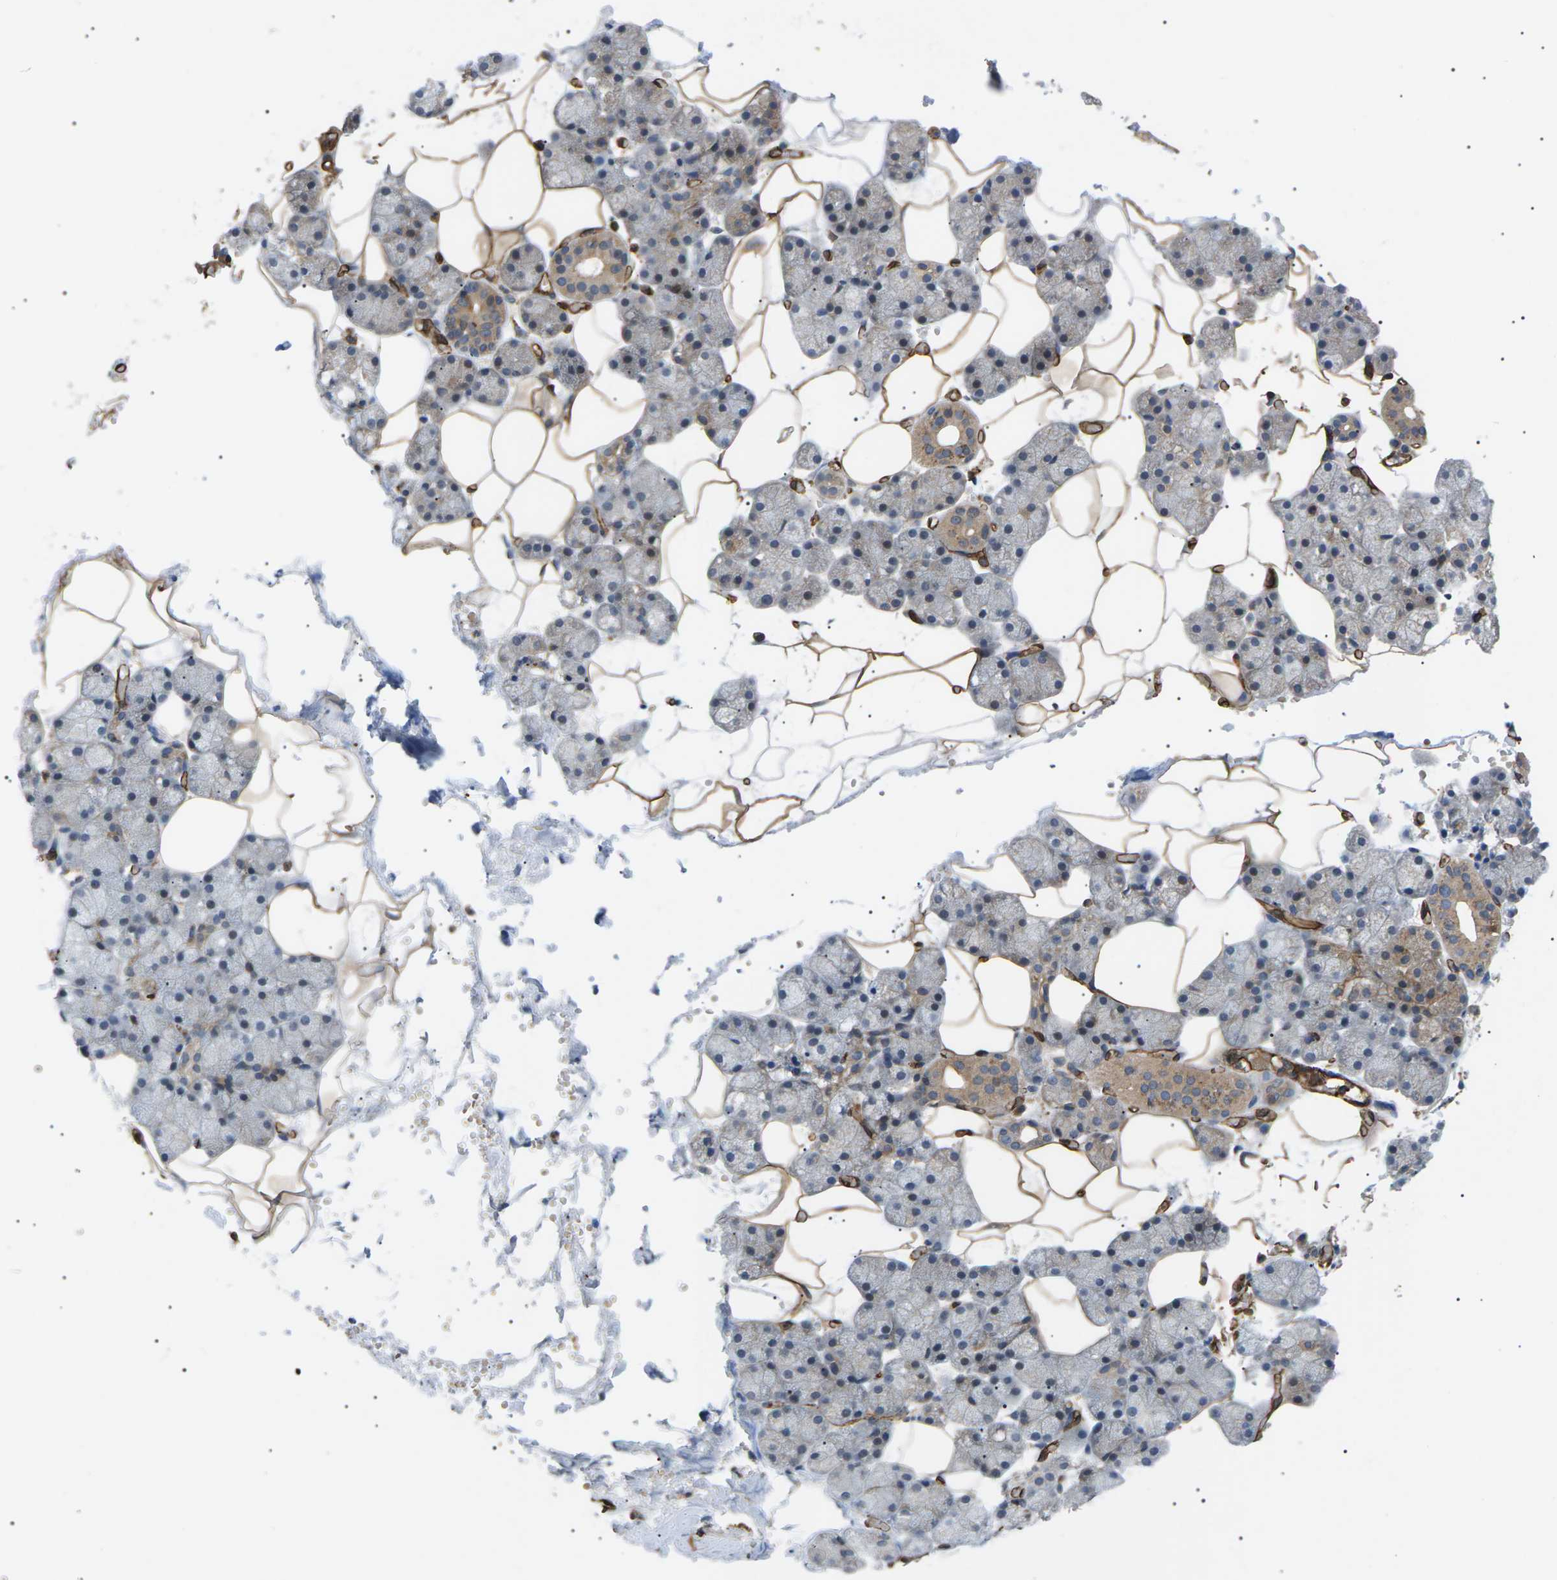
{"staining": {"intensity": "moderate", "quantity": "25%-75%", "location": "cytoplasmic/membranous"}, "tissue": "salivary gland", "cell_type": "Glandular cells", "image_type": "normal", "snomed": [{"axis": "morphology", "description": "Normal tissue, NOS"}, {"axis": "topography", "description": "Salivary gland"}], "caption": "Benign salivary gland exhibits moderate cytoplasmic/membranous expression in approximately 25%-75% of glandular cells The protein of interest is stained brown, and the nuclei are stained in blue (DAB (3,3'-diaminobenzidine) IHC with brightfield microscopy, high magnification)..", "gene": "TMTC4", "patient": {"sex": "male", "age": 62}}